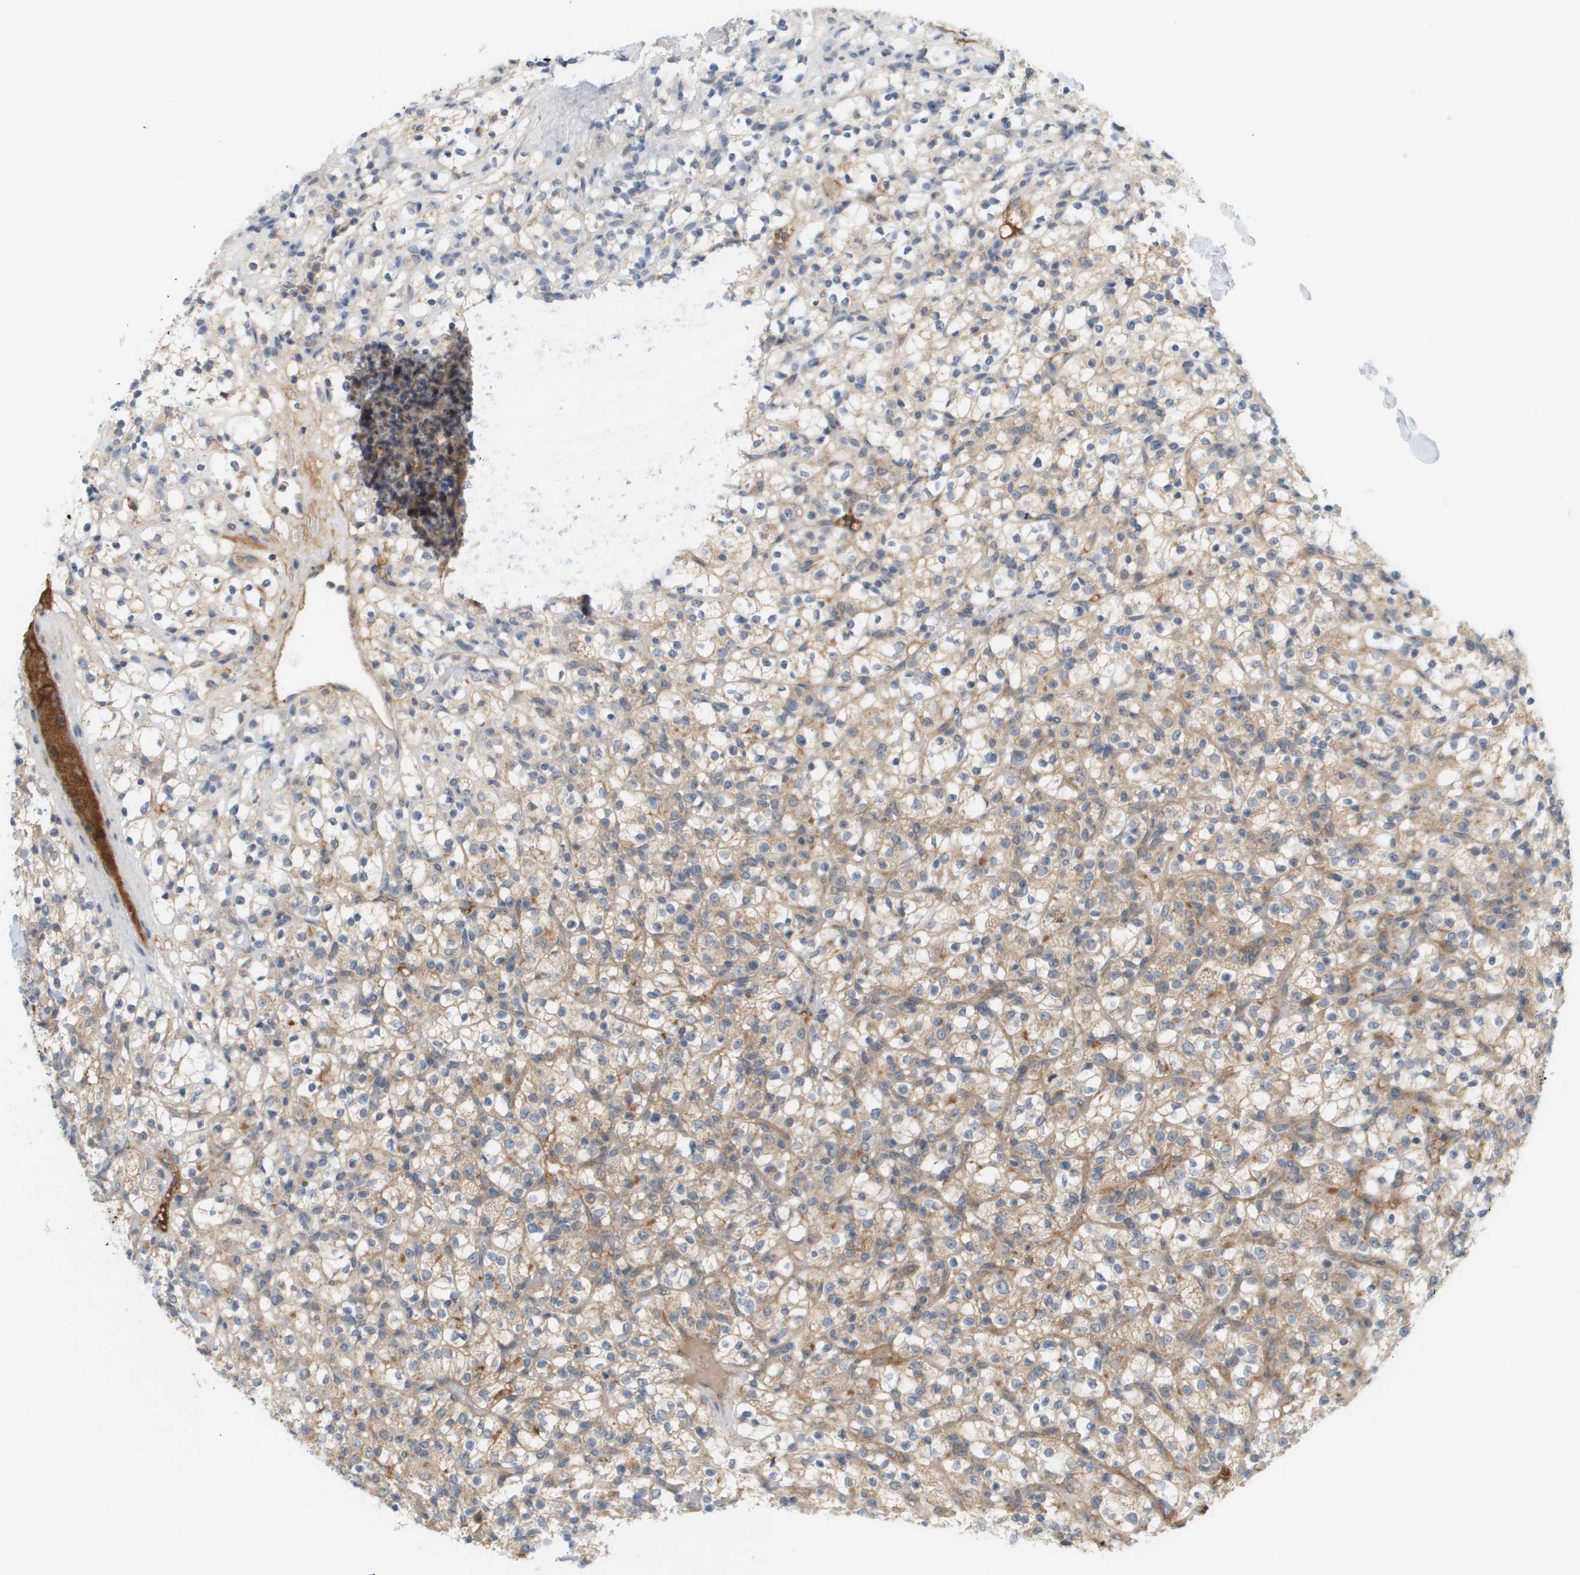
{"staining": {"intensity": "weak", "quantity": ">75%", "location": "cytoplasmic/membranous"}, "tissue": "renal cancer", "cell_type": "Tumor cells", "image_type": "cancer", "snomed": [{"axis": "morphology", "description": "Normal tissue, NOS"}, {"axis": "morphology", "description": "Adenocarcinoma, NOS"}, {"axis": "topography", "description": "Kidney"}], "caption": "This micrograph displays renal cancer stained with immunohistochemistry (IHC) to label a protein in brown. The cytoplasmic/membranous of tumor cells show weak positivity for the protein. Nuclei are counter-stained blue.", "gene": "PROC", "patient": {"sex": "female", "age": 72}}